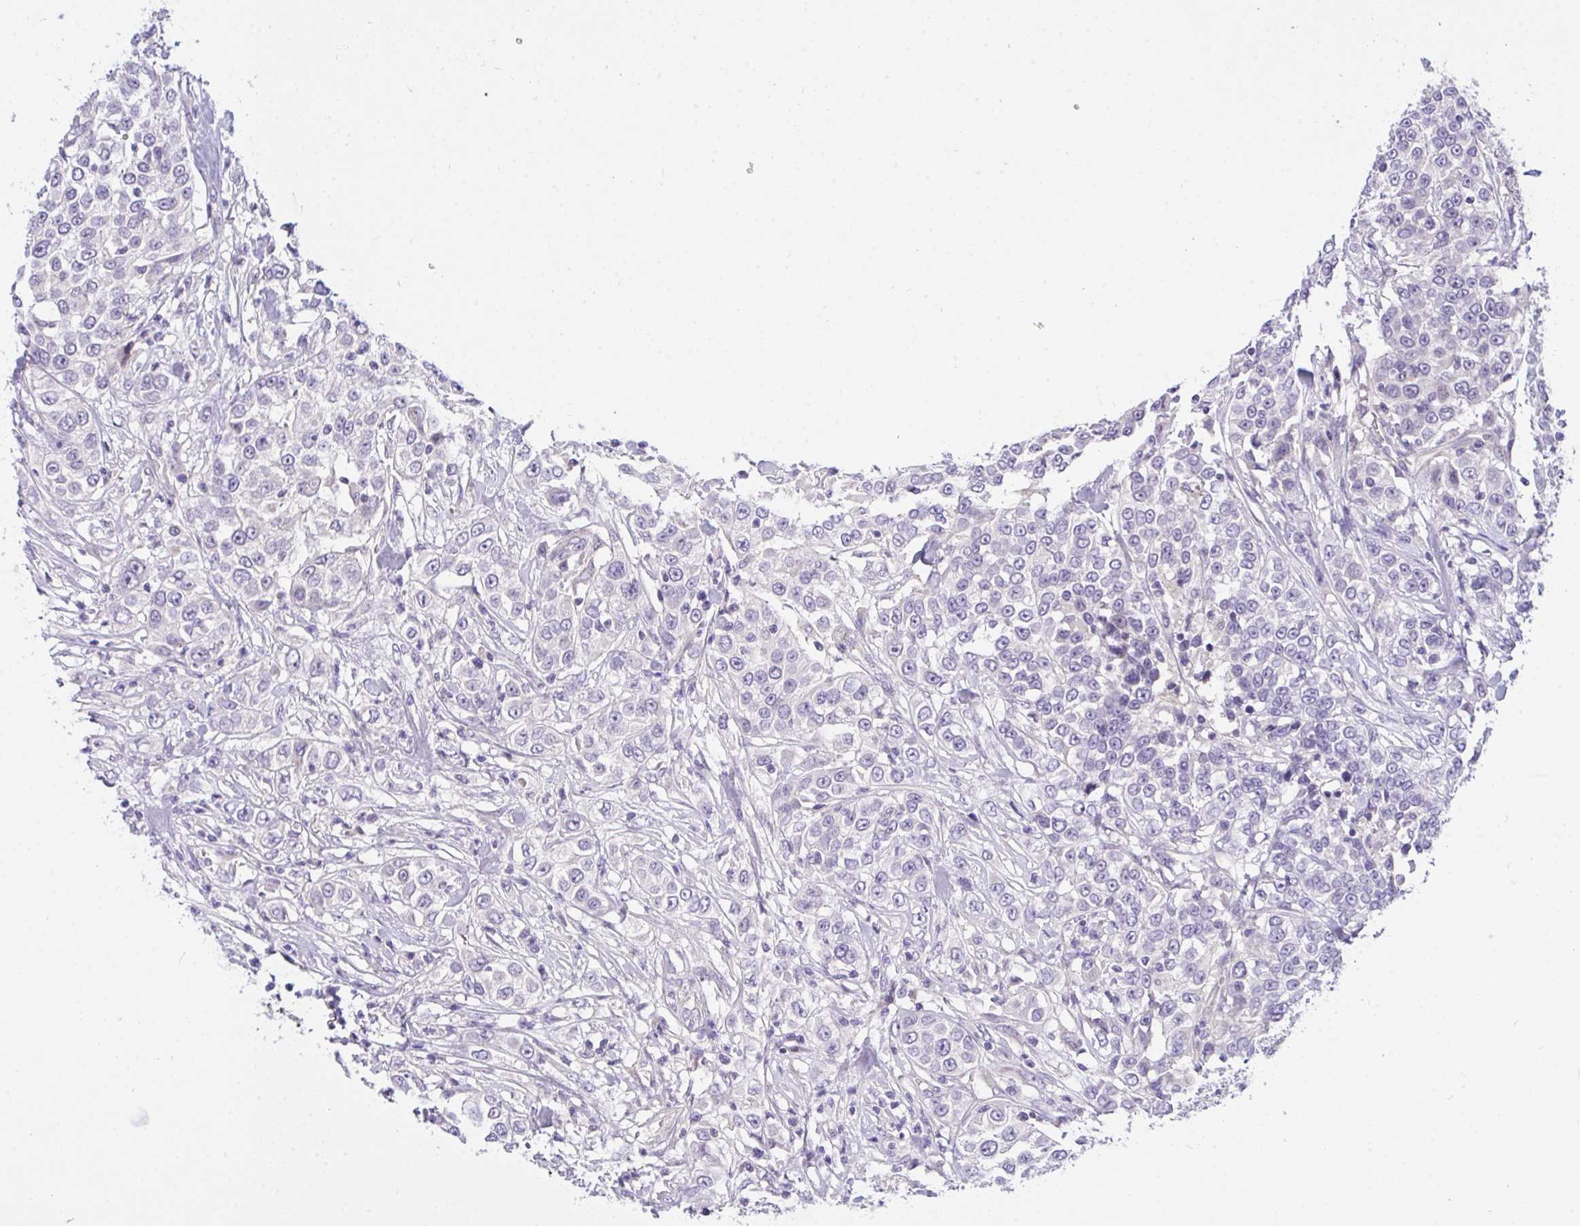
{"staining": {"intensity": "negative", "quantity": "none", "location": "none"}, "tissue": "urothelial cancer", "cell_type": "Tumor cells", "image_type": "cancer", "snomed": [{"axis": "morphology", "description": "Urothelial carcinoma, High grade"}, {"axis": "topography", "description": "Urinary bladder"}], "caption": "Tumor cells are negative for protein expression in human urothelial cancer. (DAB (3,3'-diaminobenzidine) IHC with hematoxylin counter stain).", "gene": "C19orf54", "patient": {"sex": "female", "age": 80}}